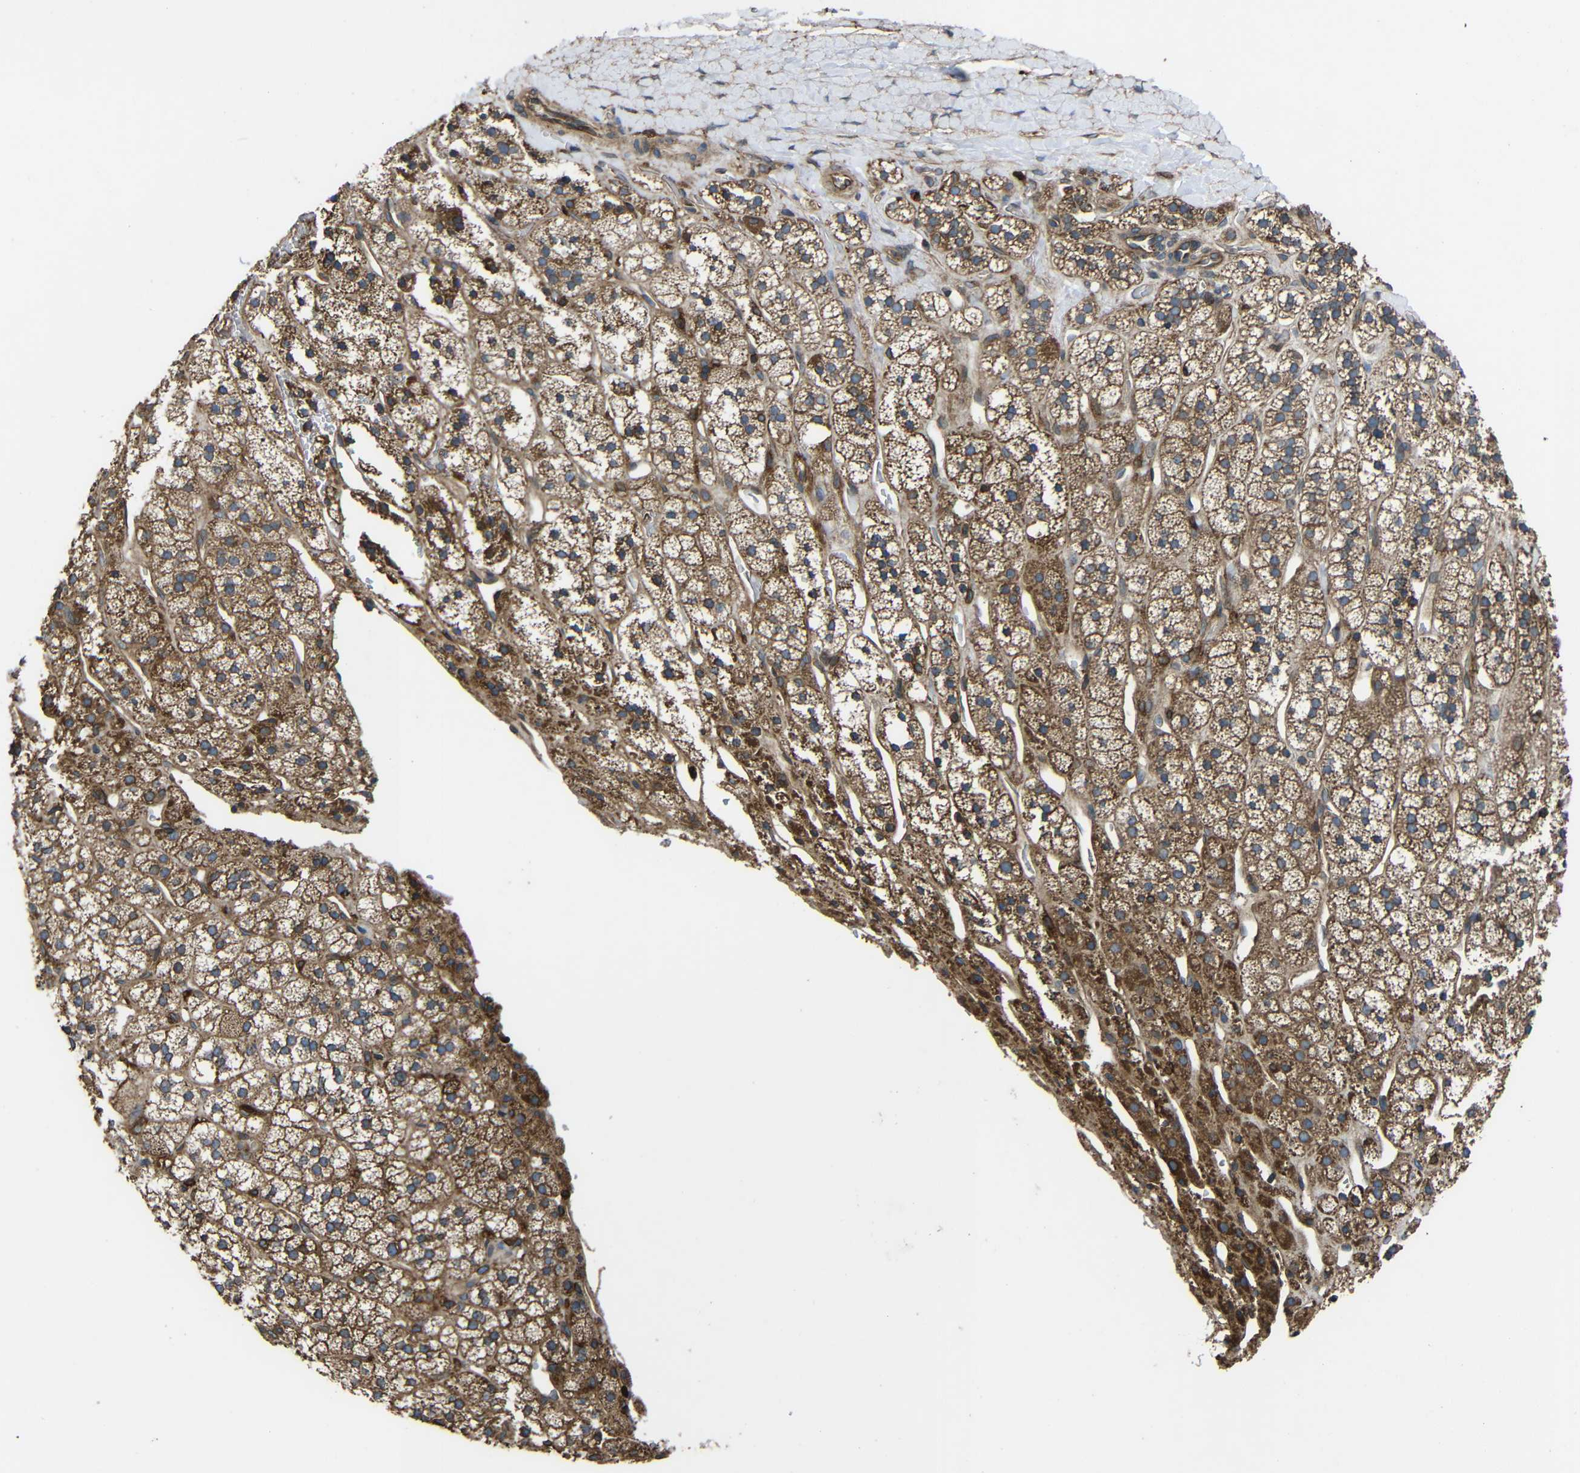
{"staining": {"intensity": "moderate", "quantity": ">75%", "location": "cytoplasmic/membranous"}, "tissue": "adrenal gland", "cell_type": "Glandular cells", "image_type": "normal", "snomed": [{"axis": "morphology", "description": "Normal tissue, NOS"}, {"axis": "topography", "description": "Adrenal gland"}], "caption": "The photomicrograph shows immunohistochemical staining of benign adrenal gland. There is moderate cytoplasmic/membranous positivity is appreciated in approximately >75% of glandular cells.", "gene": "TREM2", "patient": {"sex": "male", "age": 56}}